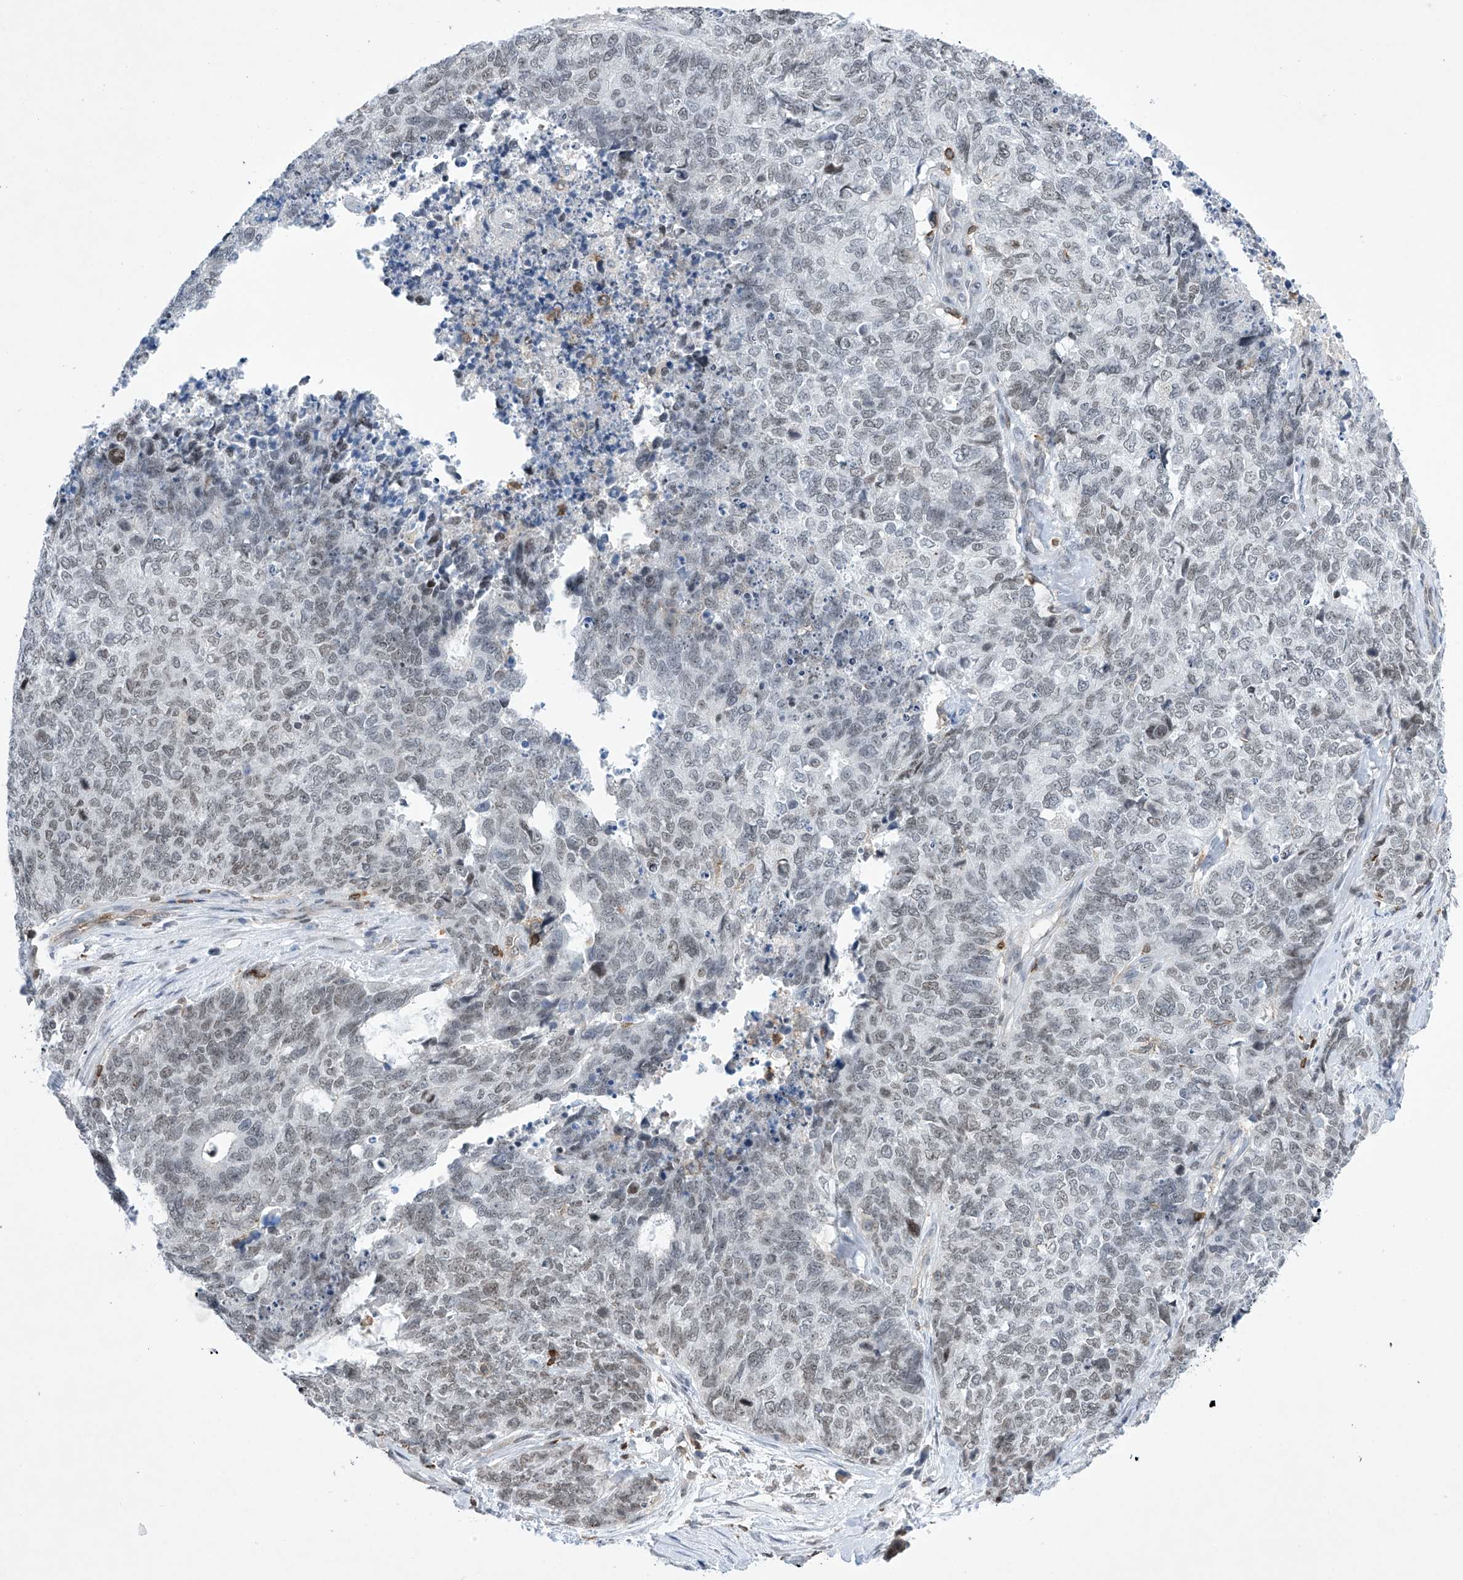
{"staining": {"intensity": "weak", "quantity": "<25%", "location": "nuclear"}, "tissue": "cervical cancer", "cell_type": "Tumor cells", "image_type": "cancer", "snomed": [{"axis": "morphology", "description": "Squamous cell carcinoma, NOS"}, {"axis": "topography", "description": "Cervix"}], "caption": "Immunohistochemistry (IHC) of cervical cancer (squamous cell carcinoma) displays no staining in tumor cells.", "gene": "MSL3", "patient": {"sex": "female", "age": 63}}